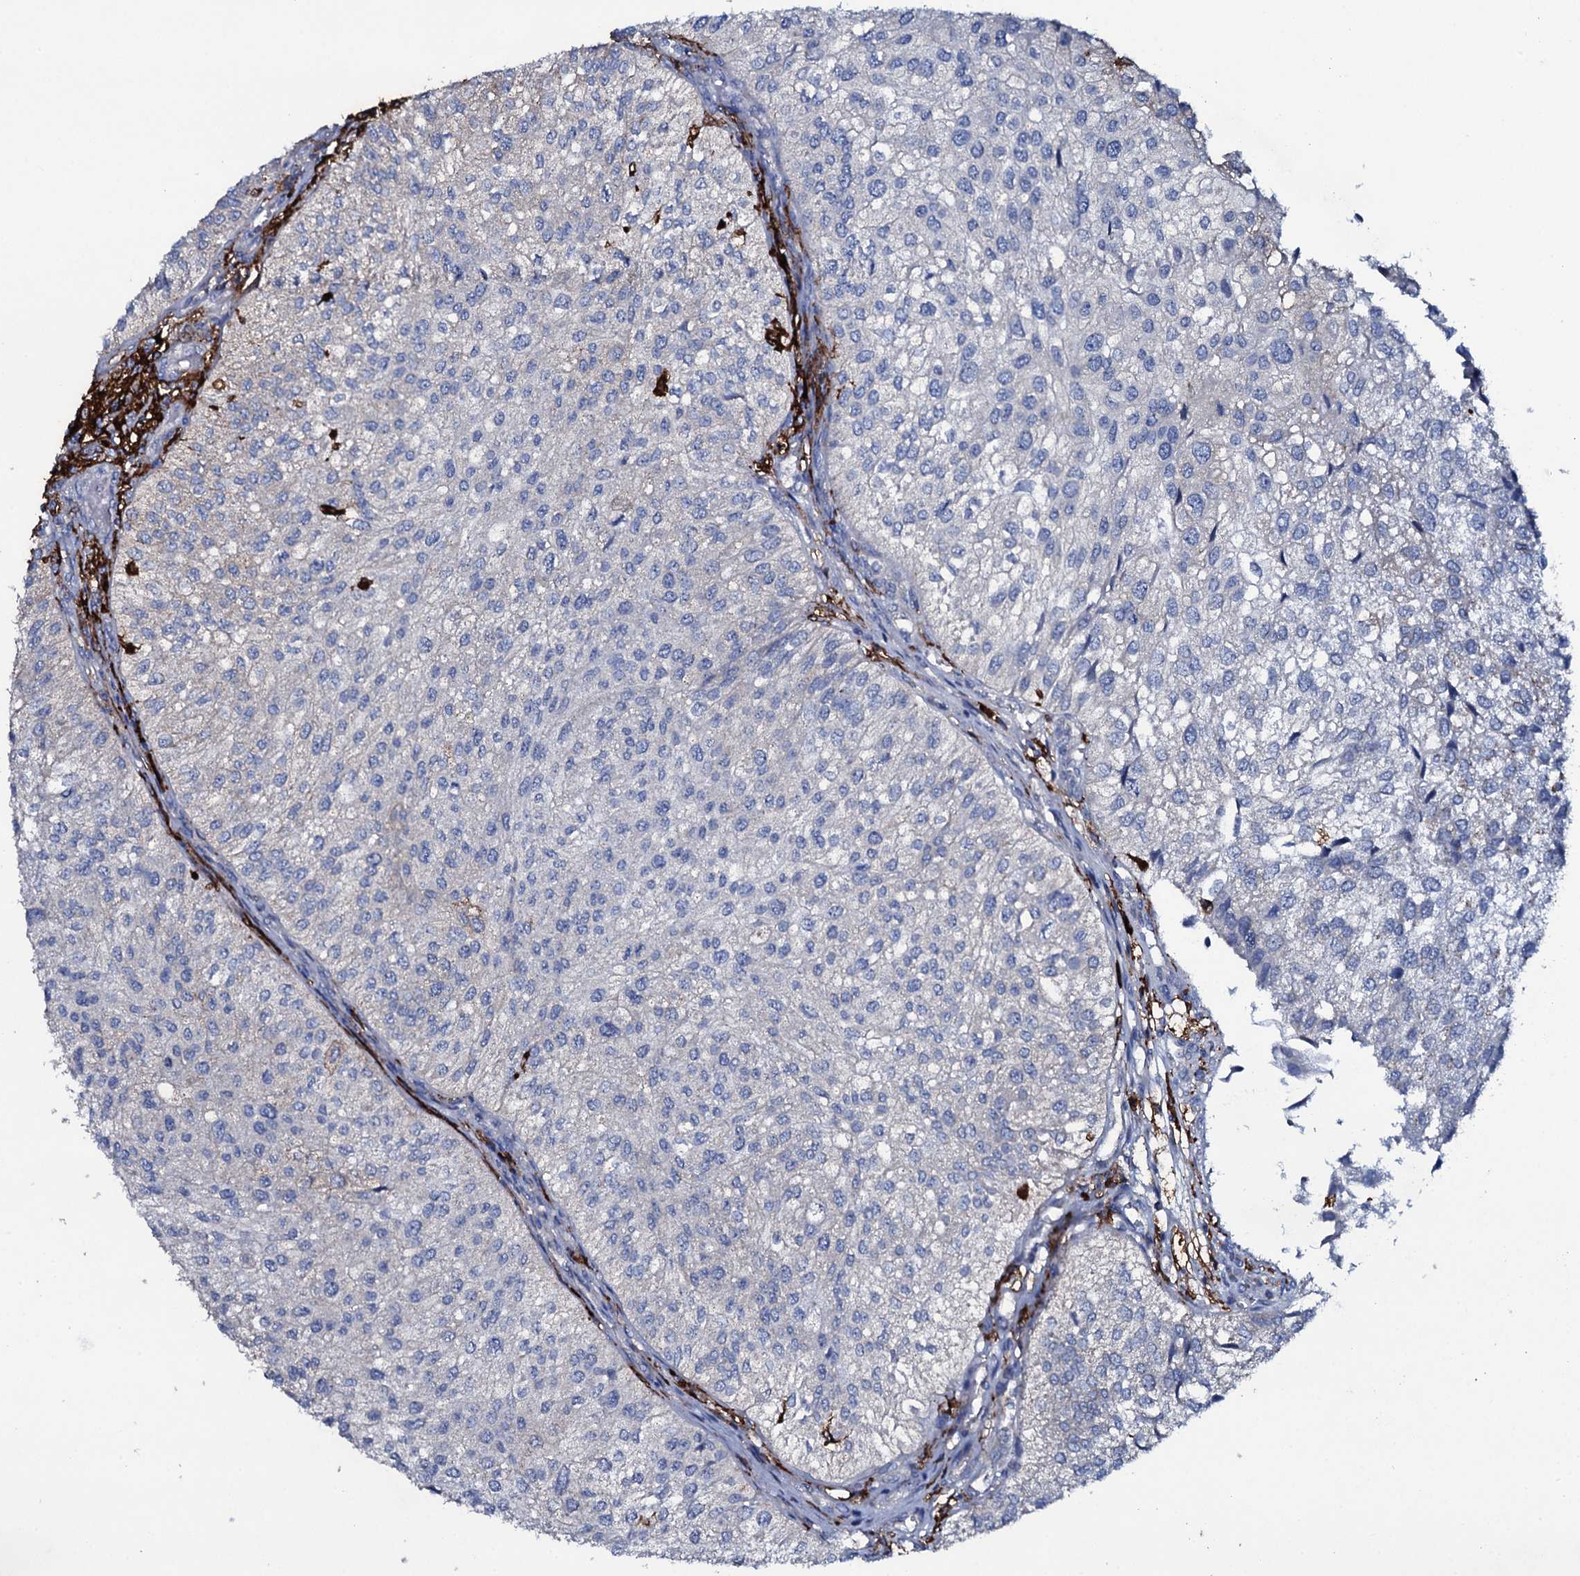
{"staining": {"intensity": "negative", "quantity": "none", "location": "none"}, "tissue": "urothelial cancer", "cell_type": "Tumor cells", "image_type": "cancer", "snomed": [{"axis": "morphology", "description": "Urothelial carcinoma, Low grade"}, {"axis": "topography", "description": "Urinary bladder"}], "caption": "An IHC photomicrograph of urothelial cancer is shown. There is no staining in tumor cells of urothelial cancer.", "gene": "OSBPL2", "patient": {"sex": "female", "age": 89}}